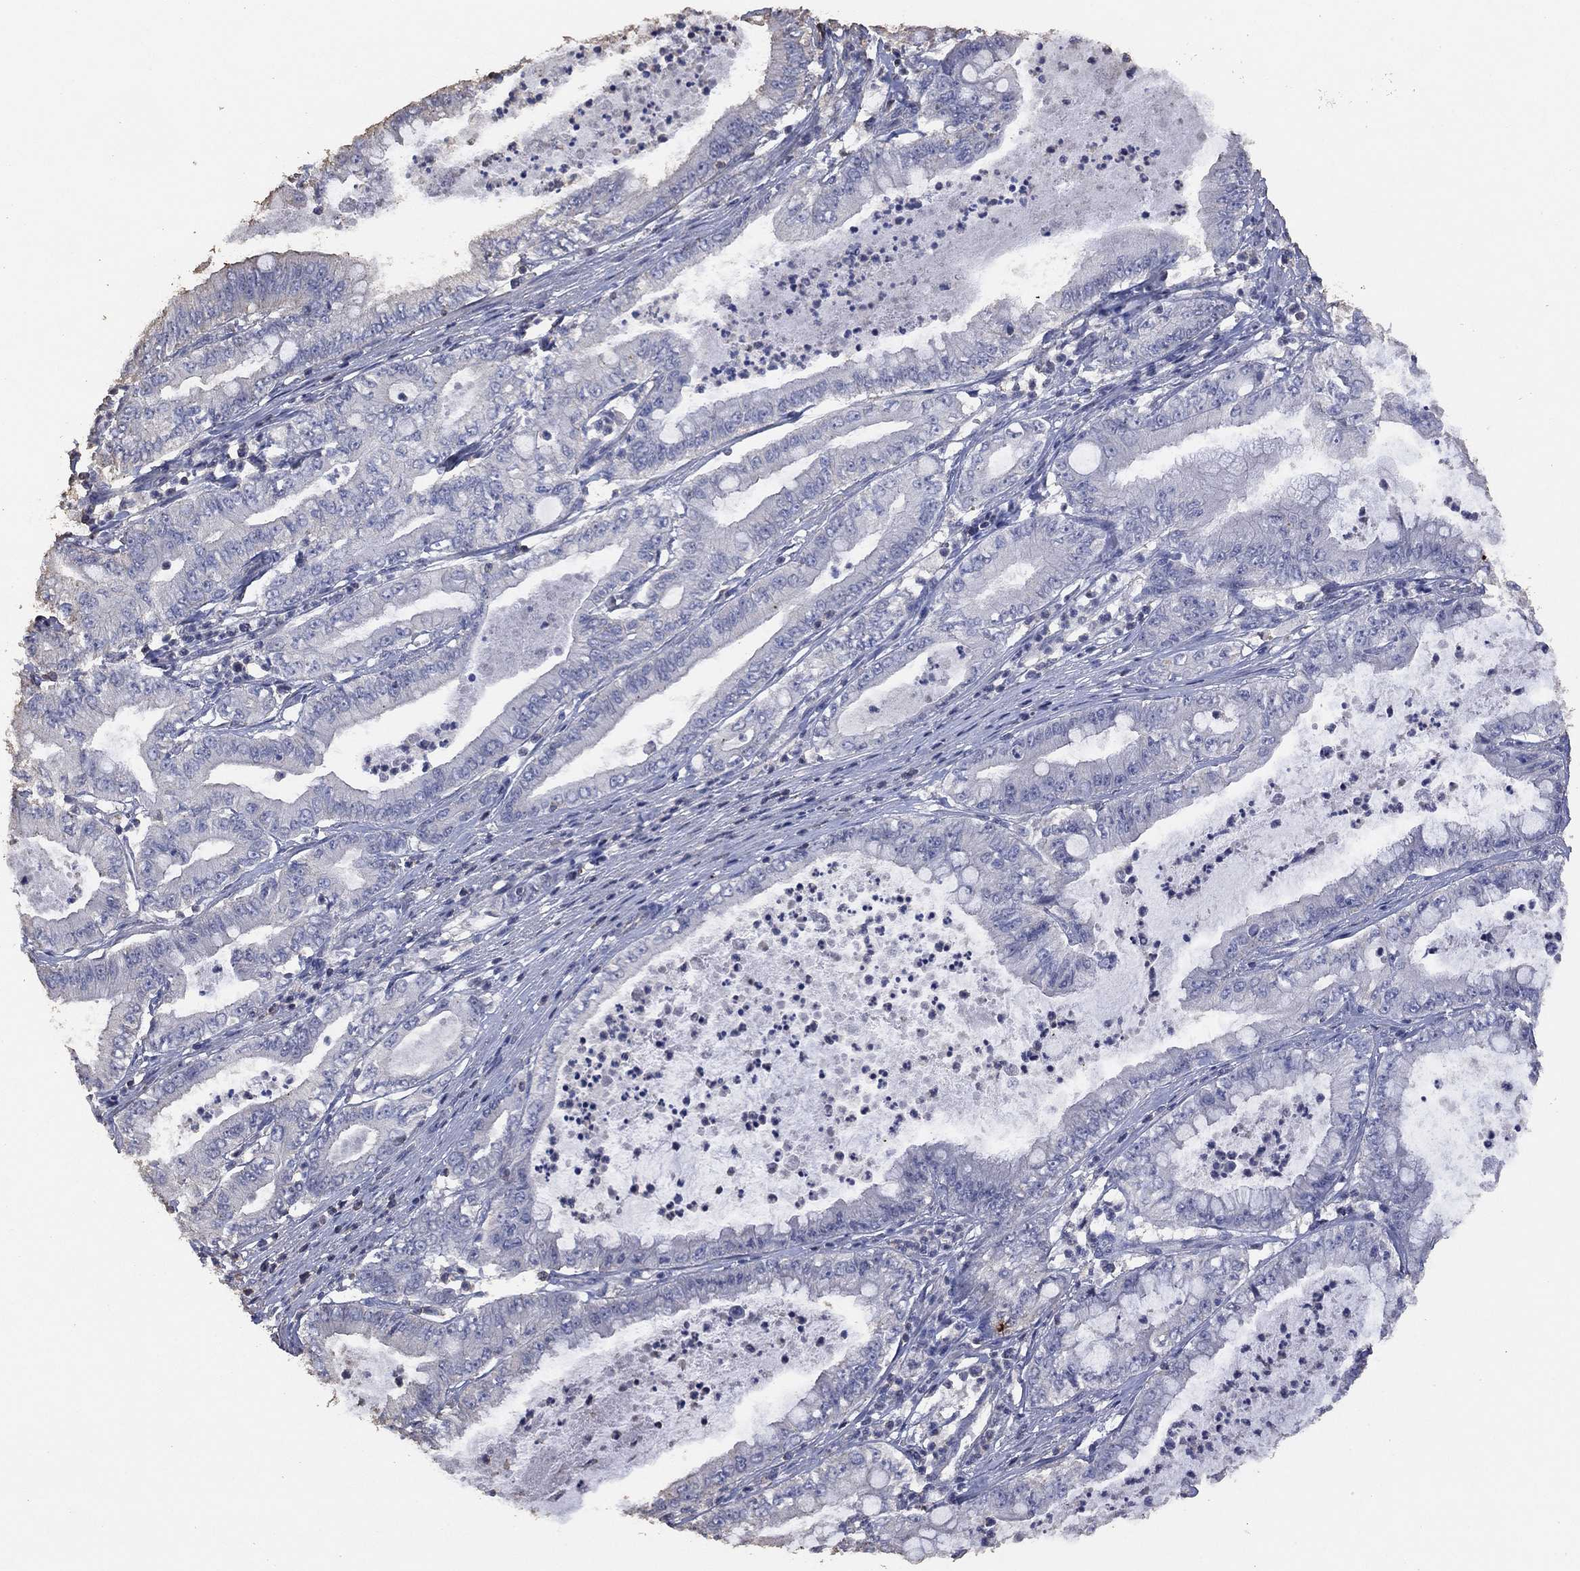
{"staining": {"intensity": "negative", "quantity": "none", "location": "none"}, "tissue": "pancreatic cancer", "cell_type": "Tumor cells", "image_type": "cancer", "snomed": [{"axis": "morphology", "description": "Adenocarcinoma, NOS"}, {"axis": "topography", "description": "Pancreas"}], "caption": "Pancreatic adenocarcinoma was stained to show a protein in brown. There is no significant staining in tumor cells.", "gene": "ADPRHL1", "patient": {"sex": "male", "age": 71}}